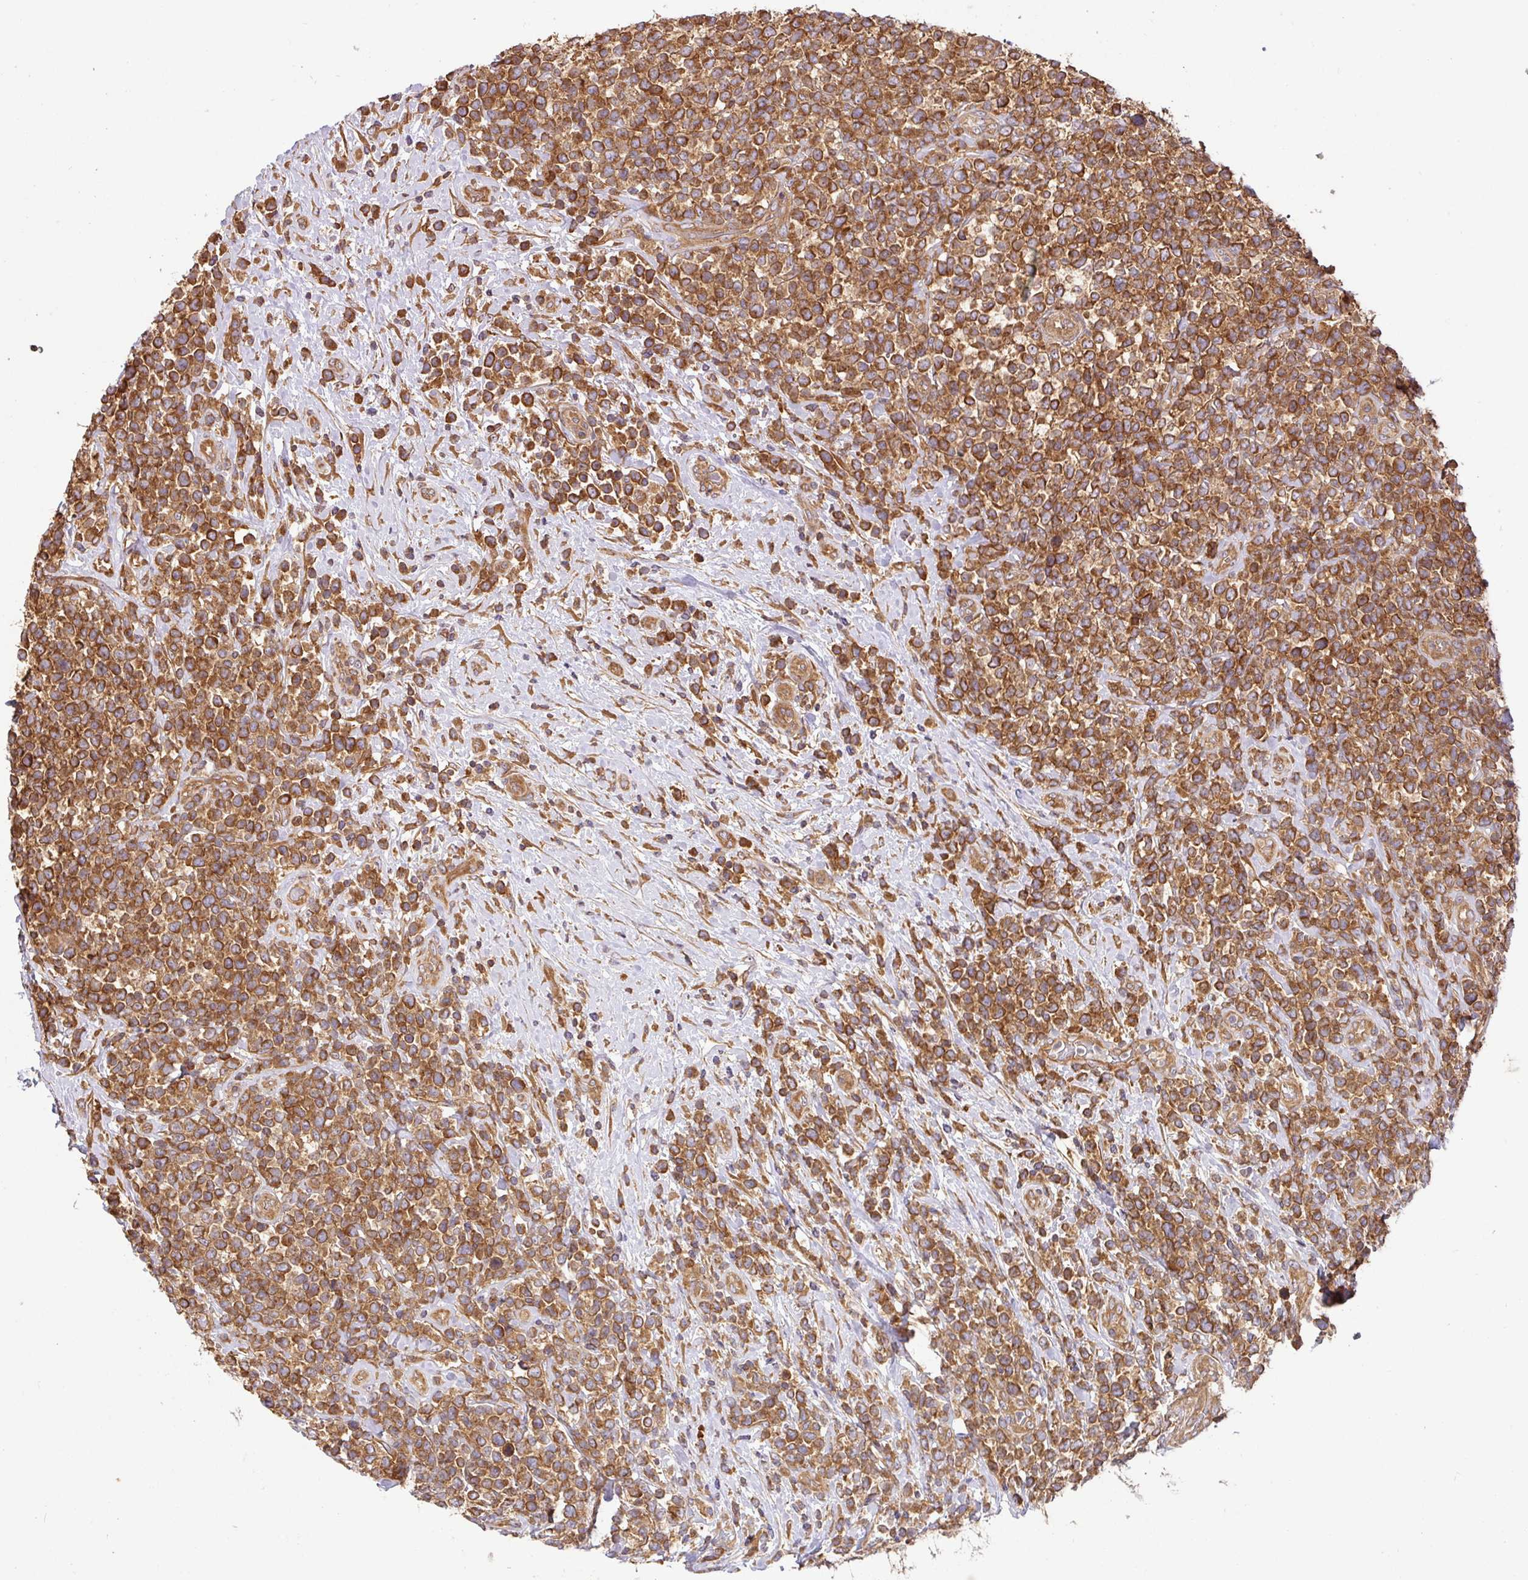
{"staining": {"intensity": "strong", "quantity": ">75%", "location": "cytoplasmic/membranous"}, "tissue": "lymphoma", "cell_type": "Tumor cells", "image_type": "cancer", "snomed": [{"axis": "morphology", "description": "Malignant lymphoma, non-Hodgkin's type, High grade"}, {"axis": "topography", "description": "Soft tissue"}], "caption": "Immunohistochemical staining of human malignant lymphoma, non-Hodgkin's type (high-grade) reveals high levels of strong cytoplasmic/membranous expression in about >75% of tumor cells.", "gene": "GSPT1", "patient": {"sex": "female", "age": 56}}